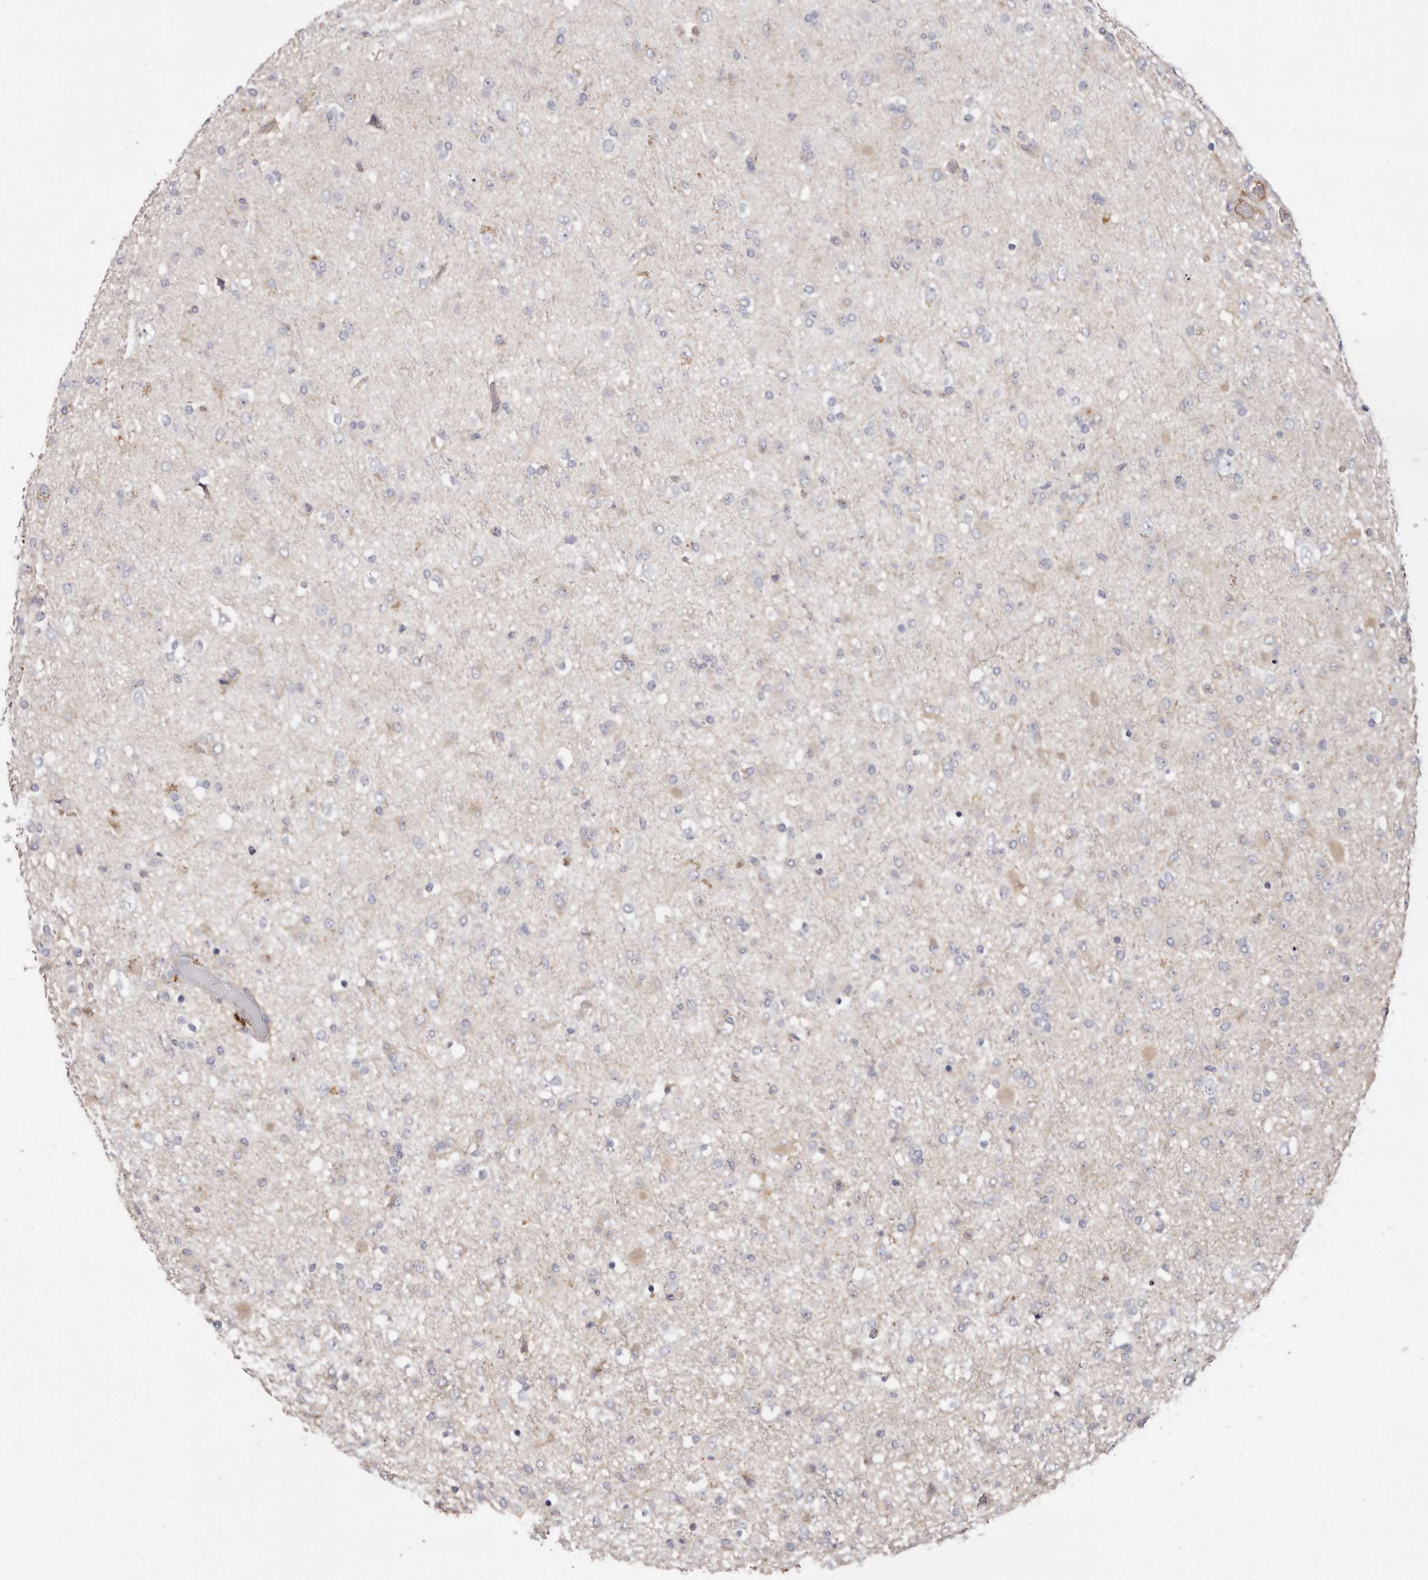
{"staining": {"intensity": "negative", "quantity": "none", "location": "none"}, "tissue": "glioma", "cell_type": "Tumor cells", "image_type": "cancer", "snomed": [{"axis": "morphology", "description": "Glioma, malignant, Low grade"}, {"axis": "topography", "description": "Brain"}], "caption": "An IHC histopathology image of glioma is shown. There is no staining in tumor cells of glioma. (Brightfield microscopy of DAB (3,3'-diaminobenzidine) immunohistochemistry at high magnification).", "gene": "STK16", "patient": {"sex": "male", "age": 65}}